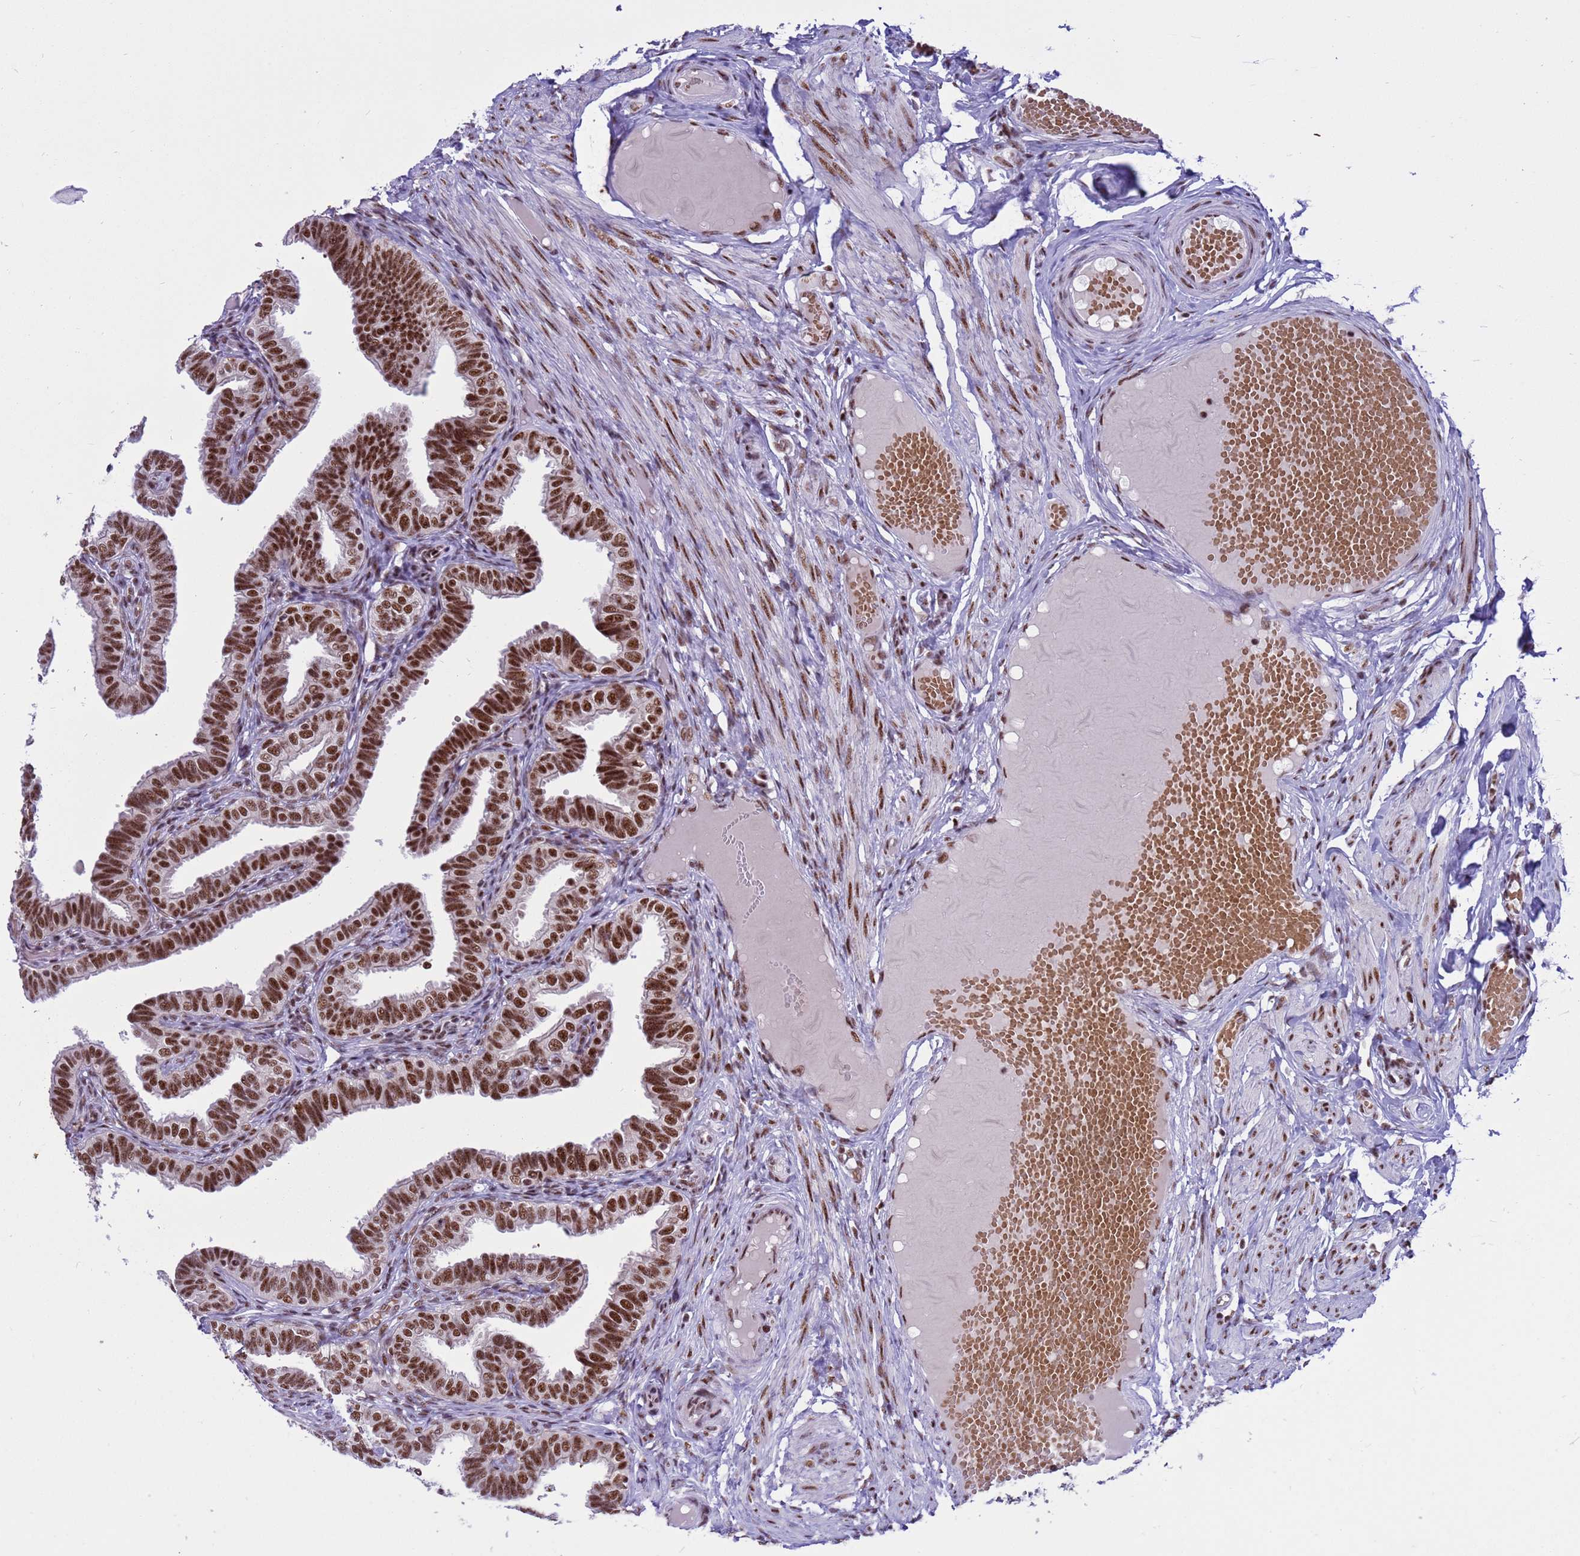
{"staining": {"intensity": "strong", "quantity": ">75%", "location": "nuclear"}, "tissue": "fallopian tube", "cell_type": "Glandular cells", "image_type": "normal", "snomed": [{"axis": "morphology", "description": "Normal tissue, NOS"}, {"axis": "topography", "description": "Fallopian tube"}], "caption": "Brown immunohistochemical staining in unremarkable human fallopian tube demonstrates strong nuclear positivity in about >75% of glandular cells.", "gene": "THOC2", "patient": {"sex": "female", "age": 39}}